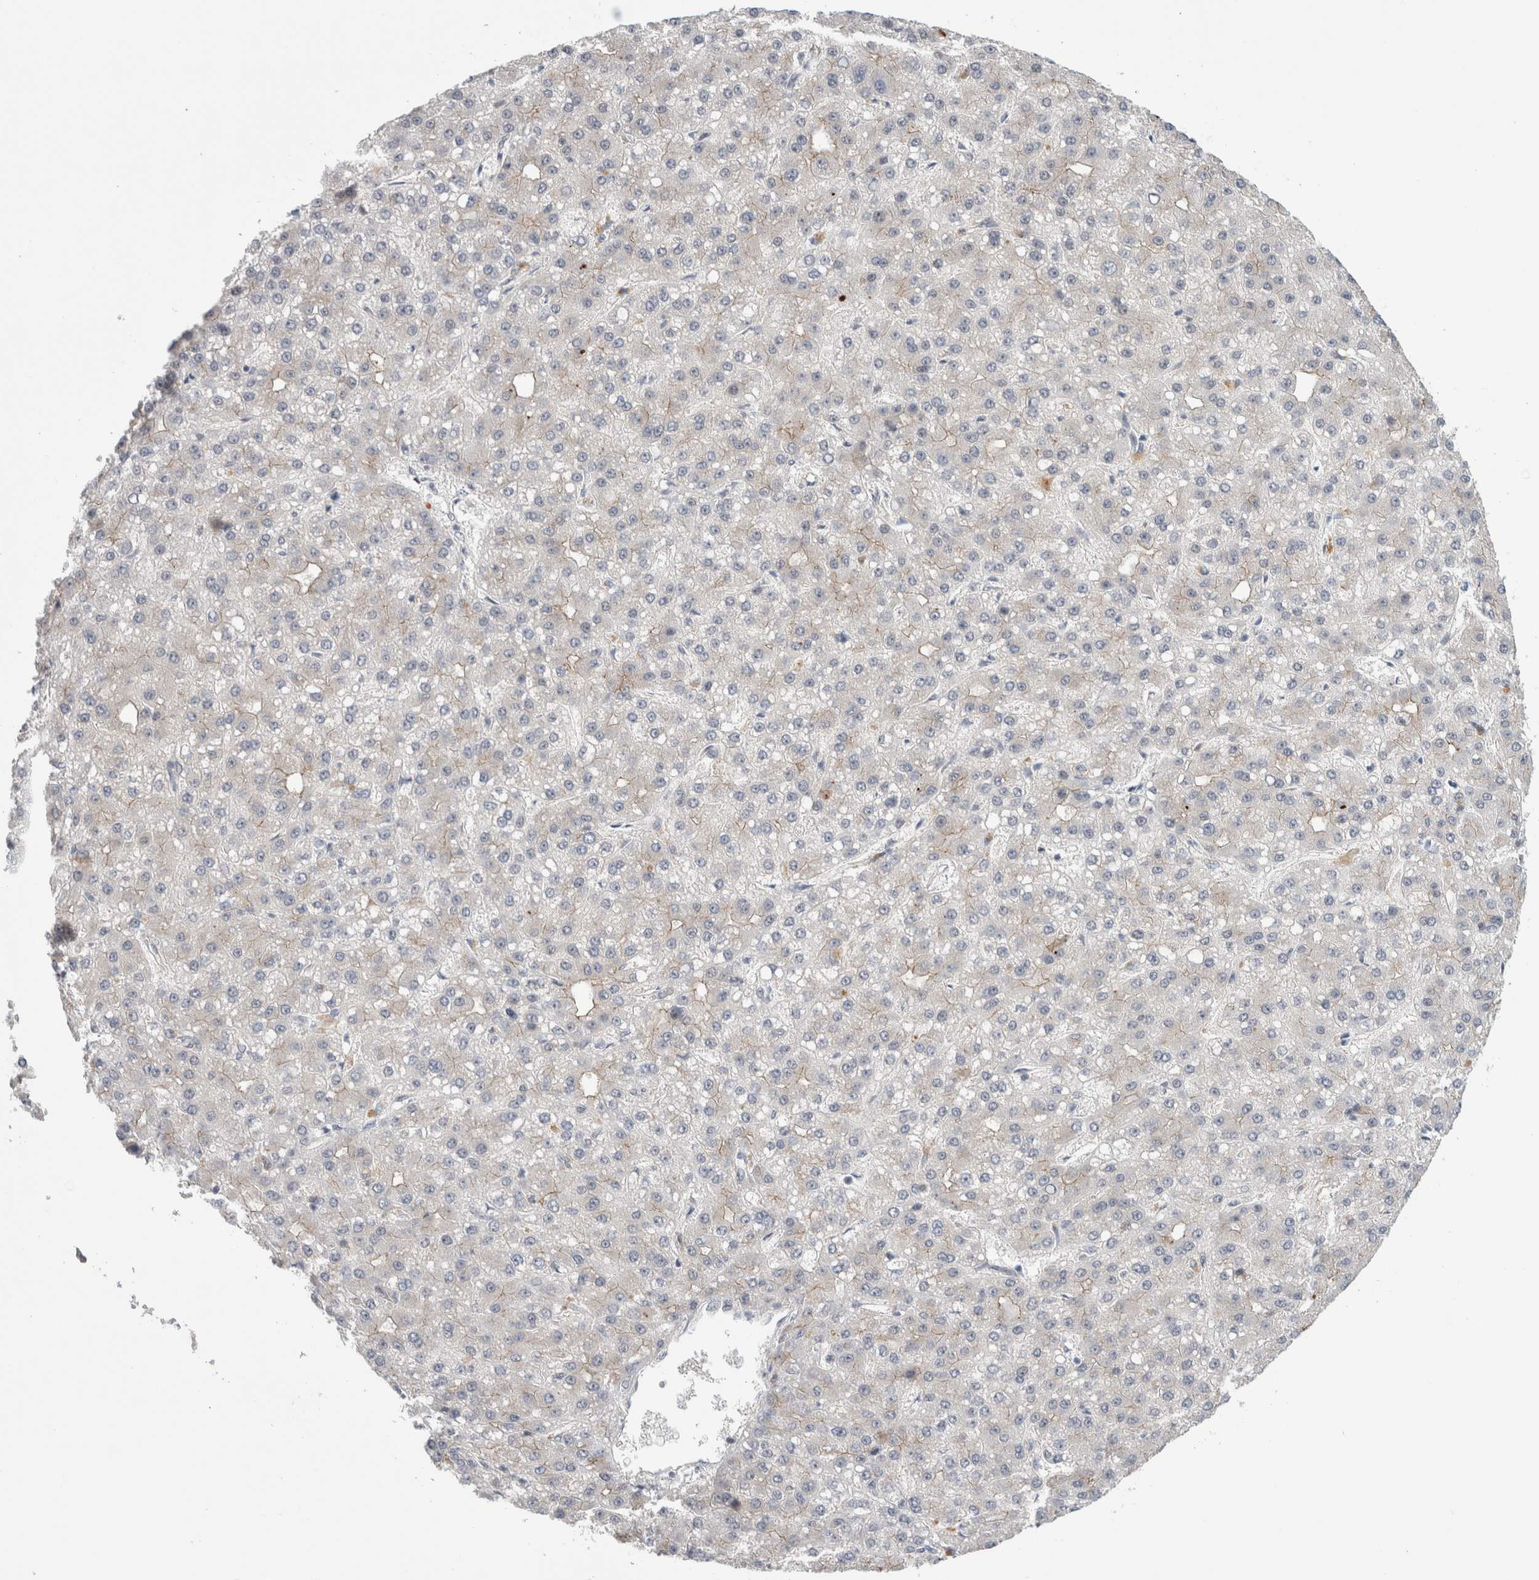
{"staining": {"intensity": "weak", "quantity": "<25%", "location": "cytoplasmic/membranous"}, "tissue": "liver cancer", "cell_type": "Tumor cells", "image_type": "cancer", "snomed": [{"axis": "morphology", "description": "Carcinoma, Hepatocellular, NOS"}, {"axis": "topography", "description": "Liver"}], "caption": "Immunohistochemistry (IHC) photomicrograph of hepatocellular carcinoma (liver) stained for a protein (brown), which reveals no expression in tumor cells.", "gene": "TAFA5", "patient": {"sex": "male", "age": 67}}